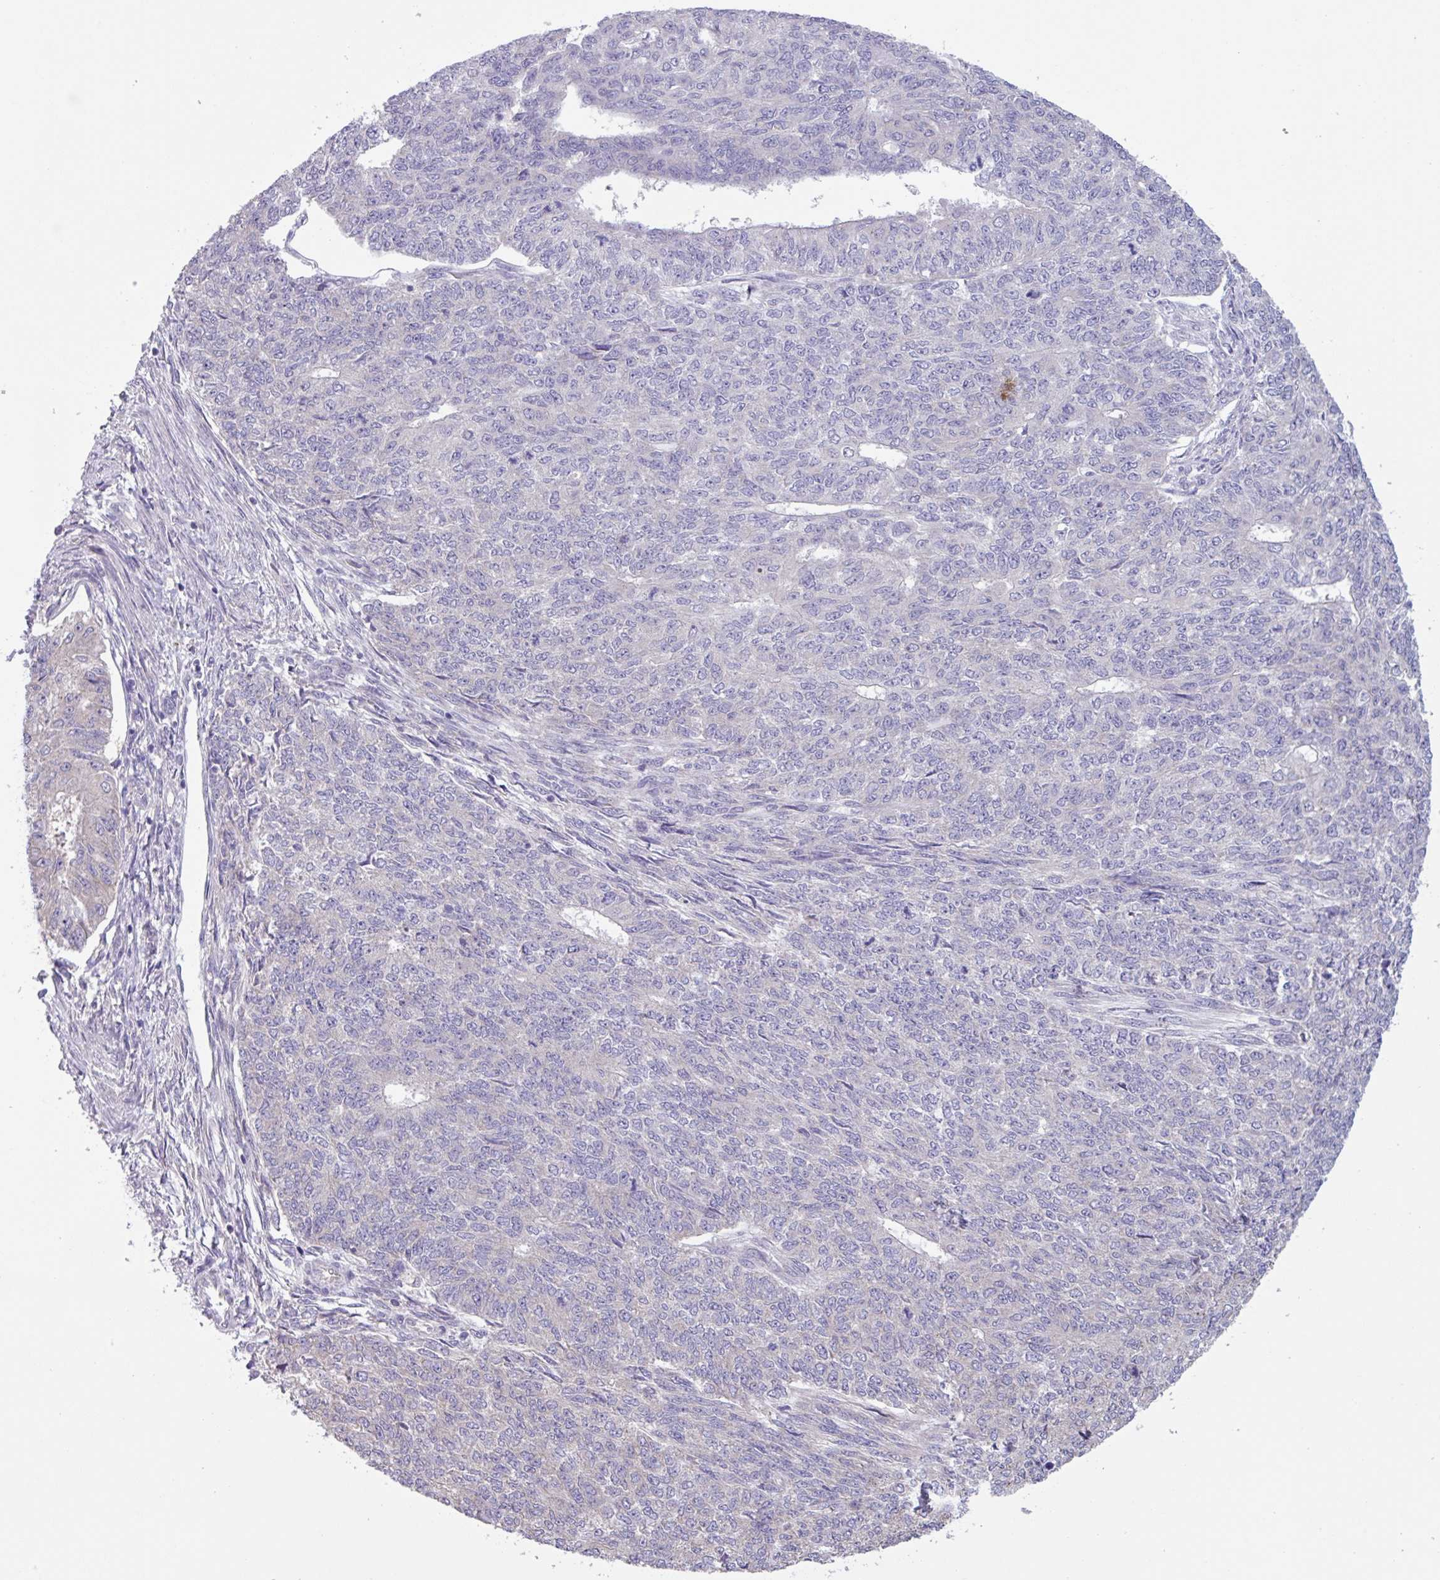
{"staining": {"intensity": "negative", "quantity": "none", "location": "none"}, "tissue": "endometrial cancer", "cell_type": "Tumor cells", "image_type": "cancer", "snomed": [{"axis": "morphology", "description": "Adenocarcinoma, NOS"}, {"axis": "topography", "description": "Endometrium"}], "caption": "Endometrial adenocarcinoma was stained to show a protein in brown. There is no significant expression in tumor cells. Brightfield microscopy of IHC stained with DAB (brown) and hematoxylin (blue), captured at high magnification.", "gene": "C20orf27", "patient": {"sex": "female", "age": 32}}